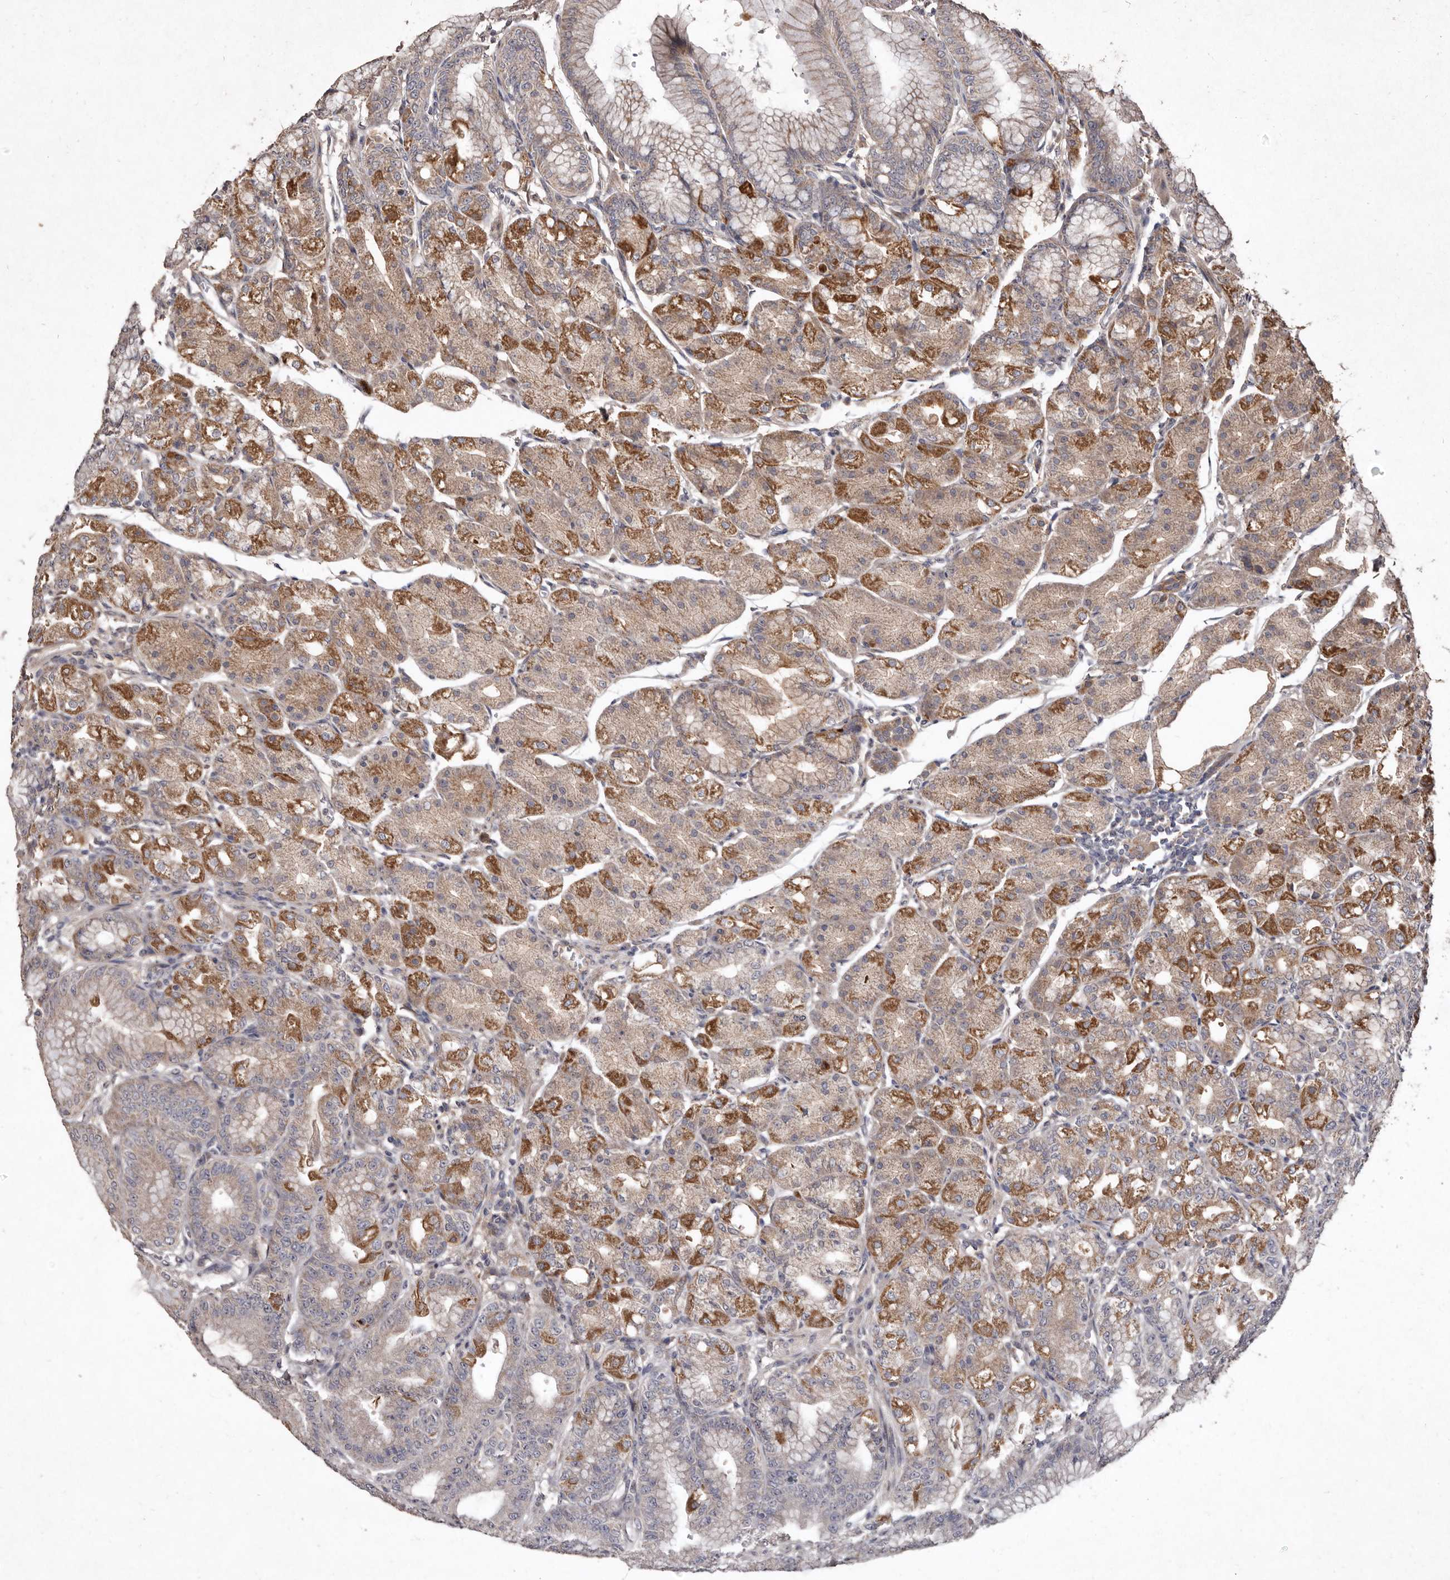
{"staining": {"intensity": "strong", "quantity": "25%-75%", "location": "cytoplasmic/membranous"}, "tissue": "stomach", "cell_type": "Glandular cells", "image_type": "normal", "snomed": [{"axis": "morphology", "description": "Normal tissue, NOS"}, {"axis": "topography", "description": "Stomach, lower"}], "caption": "Stomach stained with DAB (3,3'-diaminobenzidine) immunohistochemistry (IHC) exhibits high levels of strong cytoplasmic/membranous staining in approximately 25%-75% of glandular cells.", "gene": "FLAD1", "patient": {"sex": "male", "age": 71}}